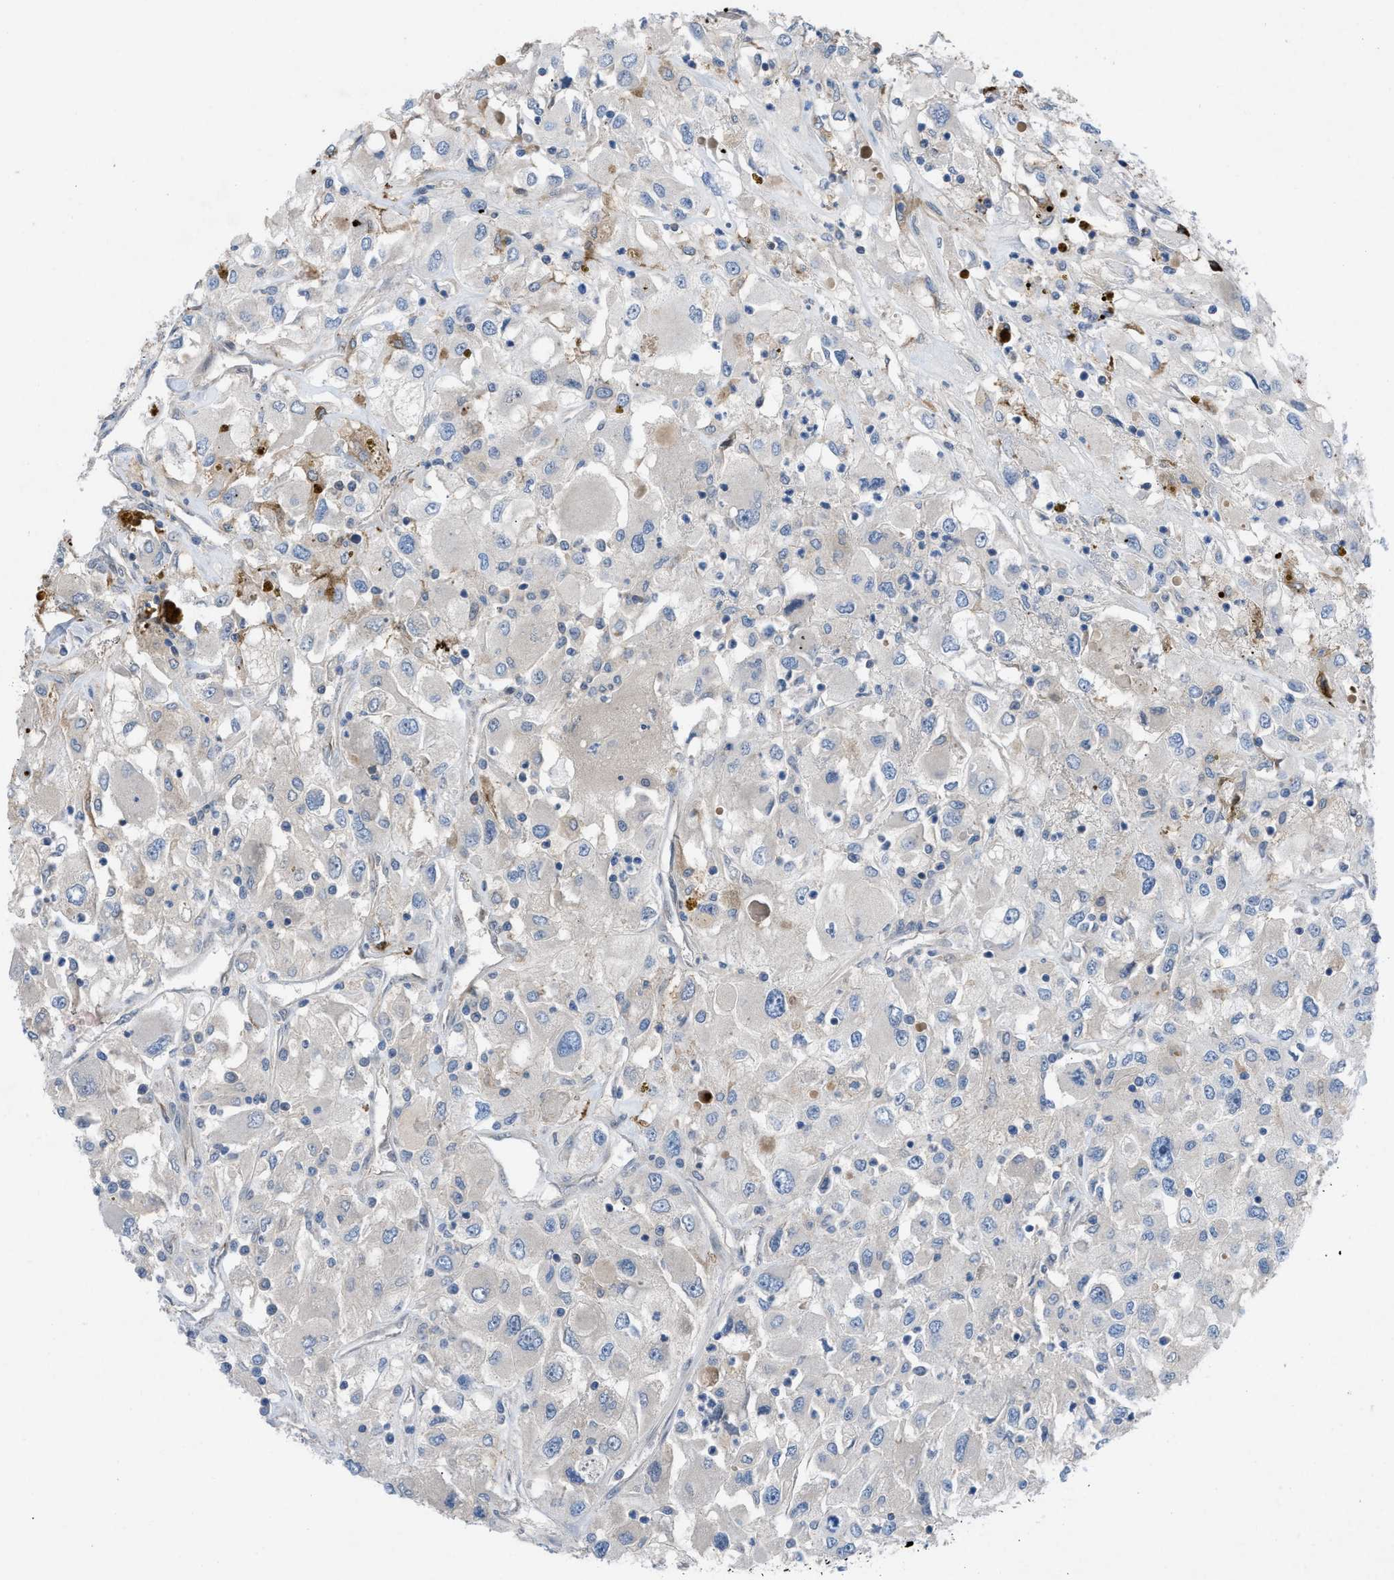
{"staining": {"intensity": "negative", "quantity": "none", "location": "none"}, "tissue": "renal cancer", "cell_type": "Tumor cells", "image_type": "cancer", "snomed": [{"axis": "morphology", "description": "Adenocarcinoma, NOS"}, {"axis": "topography", "description": "Kidney"}], "caption": "Immunohistochemical staining of human renal adenocarcinoma exhibits no significant staining in tumor cells.", "gene": "IL17RE", "patient": {"sex": "female", "age": 52}}